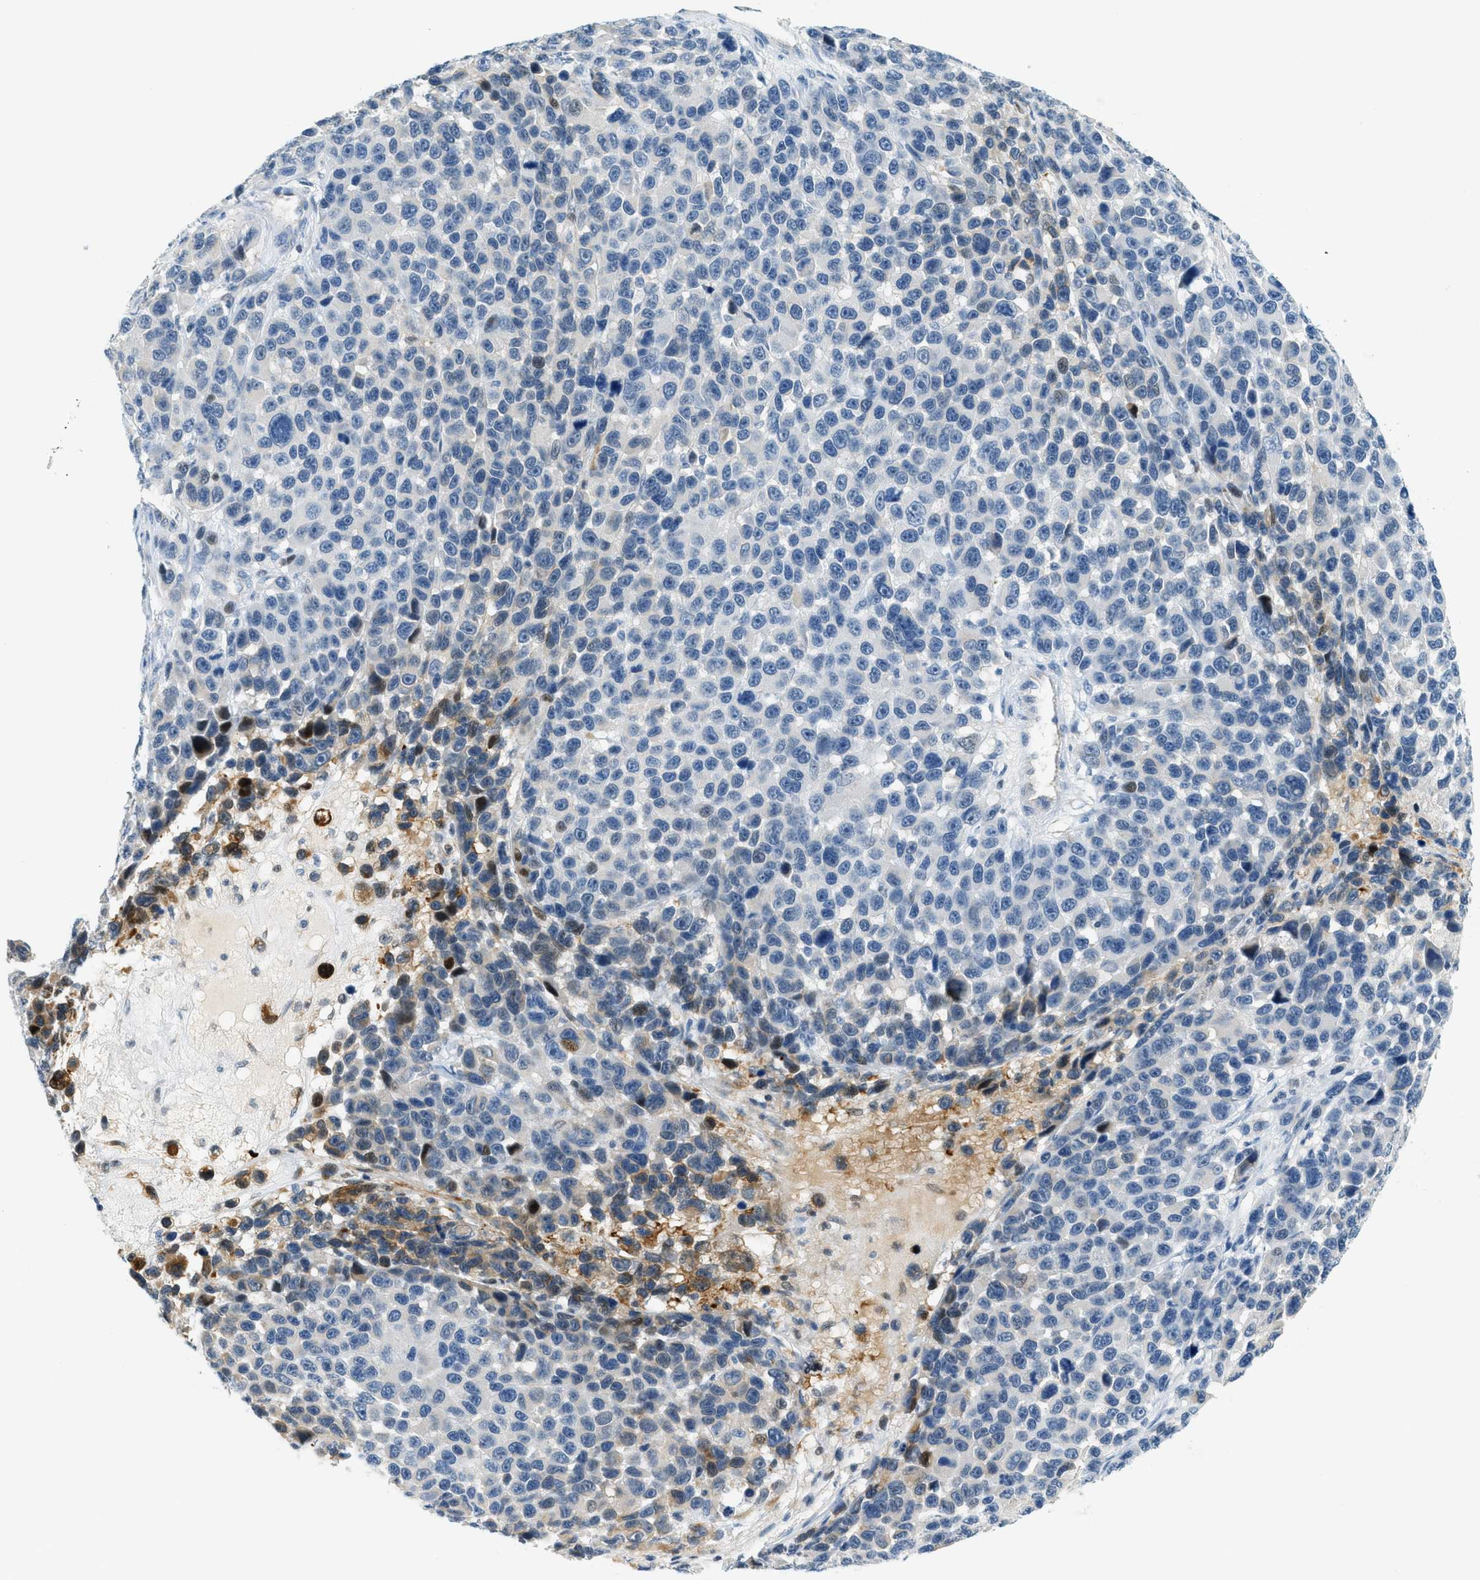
{"staining": {"intensity": "moderate", "quantity": "<25%", "location": "cytoplasmic/membranous"}, "tissue": "melanoma", "cell_type": "Tumor cells", "image_type": "cancer", "snomed": [{"axis": "morphology", "description": "Malignant melanoma, NOS"}, {"axis": "topography", "description": "Skin"}], "caption": "A histopathology image showing moderate cytoplasmic/membranous positivity in approximately <25% of tumor cells in malignant melanoma, as visualized by brown immunohistochemical staining.", "gene": "CYP4X1", "patient": {"sex": "male", "age": 53}}